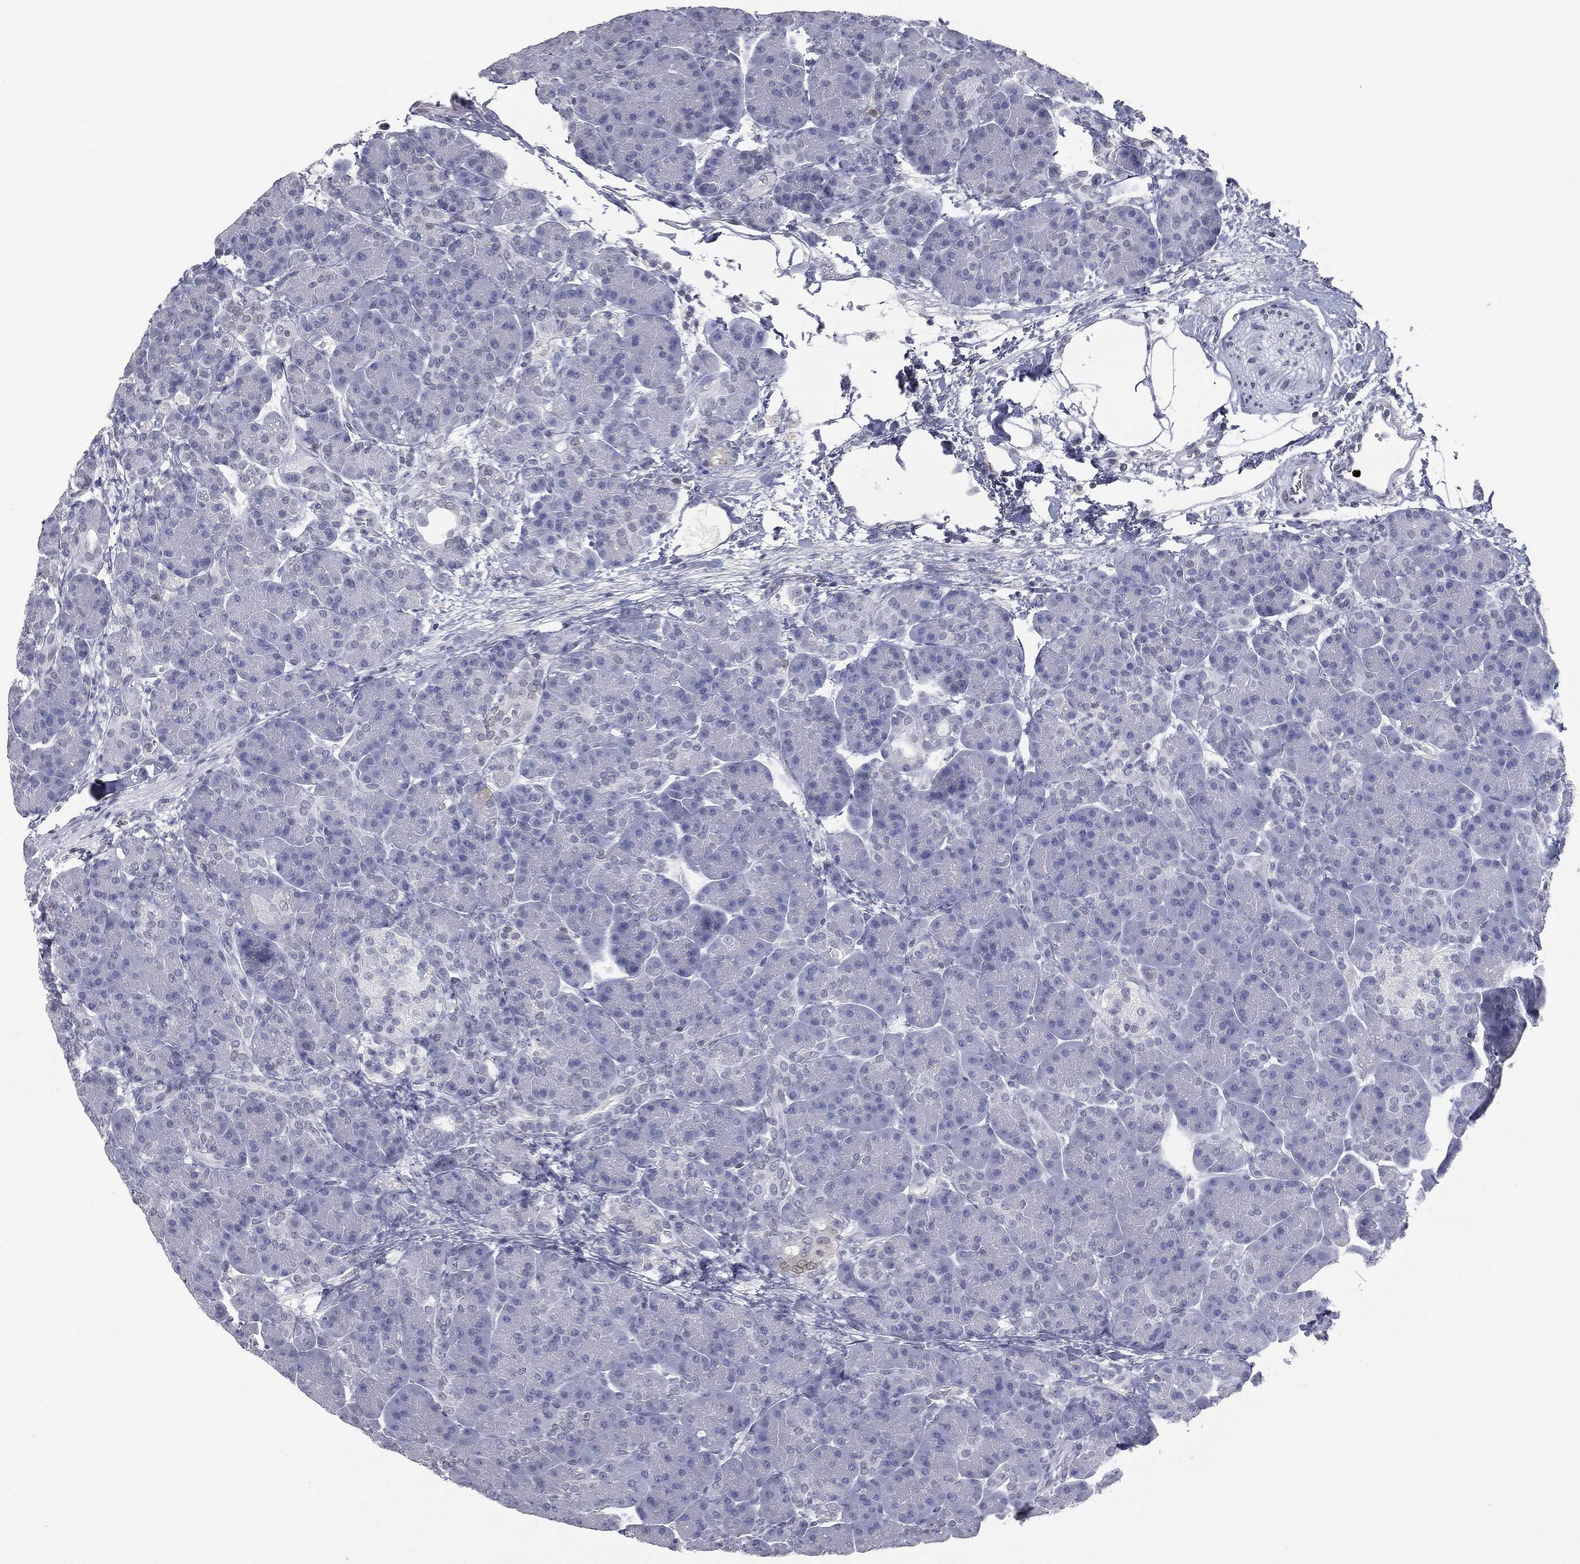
{"staining": {"intensity": "strong", "quantity": "<25%", "location": "cytoplasmic/membranous,nuclear"}, "tissue": "pancreas", "cell_type": "Exocrine glandular cells", "image_type": "normal", "snomed": [{"axis": "morphology", "description": "Normal tissue, NOS"}, {"axis": "topography", "description": "Pancreas"}], "caption": "Immunohistochemical staining of normal human pancreas reveals <25% levels of strong cytoplasmic/membranous,nuclear protein staining in about <25% of exocrine glandular cells. (brown staining indicates protein expression, while blue staining denotes nuclei).", "gene": "ALDOB", "patient": {"sex": "female", "age": 63}}